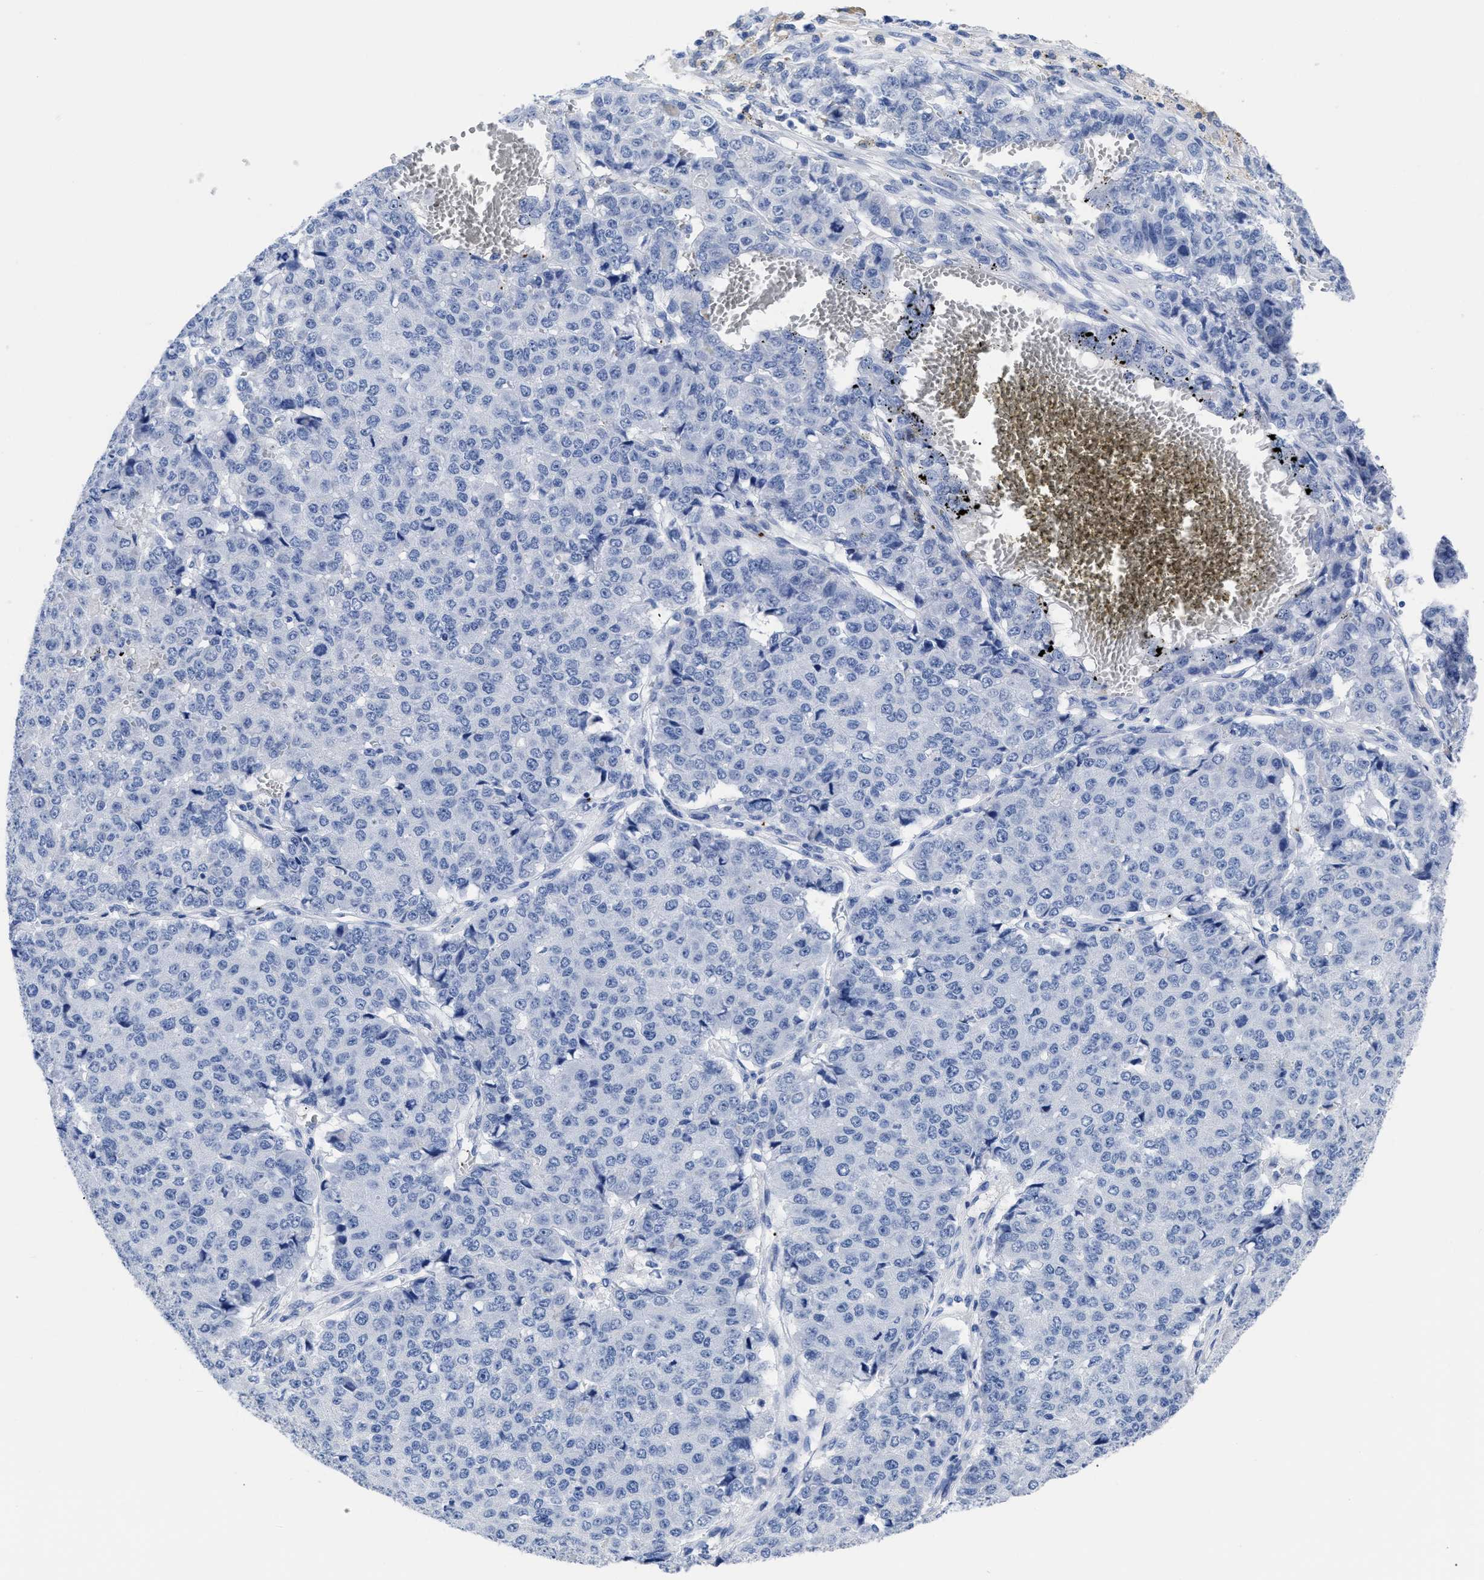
{"staining": {"intensity": "negative", "quantity": "none", "location": "none"}, "tissue": "pancreatic cancer", "cell_type": "Tumor cells", "image_type": "cancer", "snomed": [{"axis": "morphology", "description": "Adenocarcinoma, NOS"}, {"axis": "topography", "description": "Pancreas"}], "caption": "Tumor cells are negative for protein expression in human pancreatic adenocarcinoma.", "gene": "TREML1", "patient": {"sex": "male", "age": 50}}